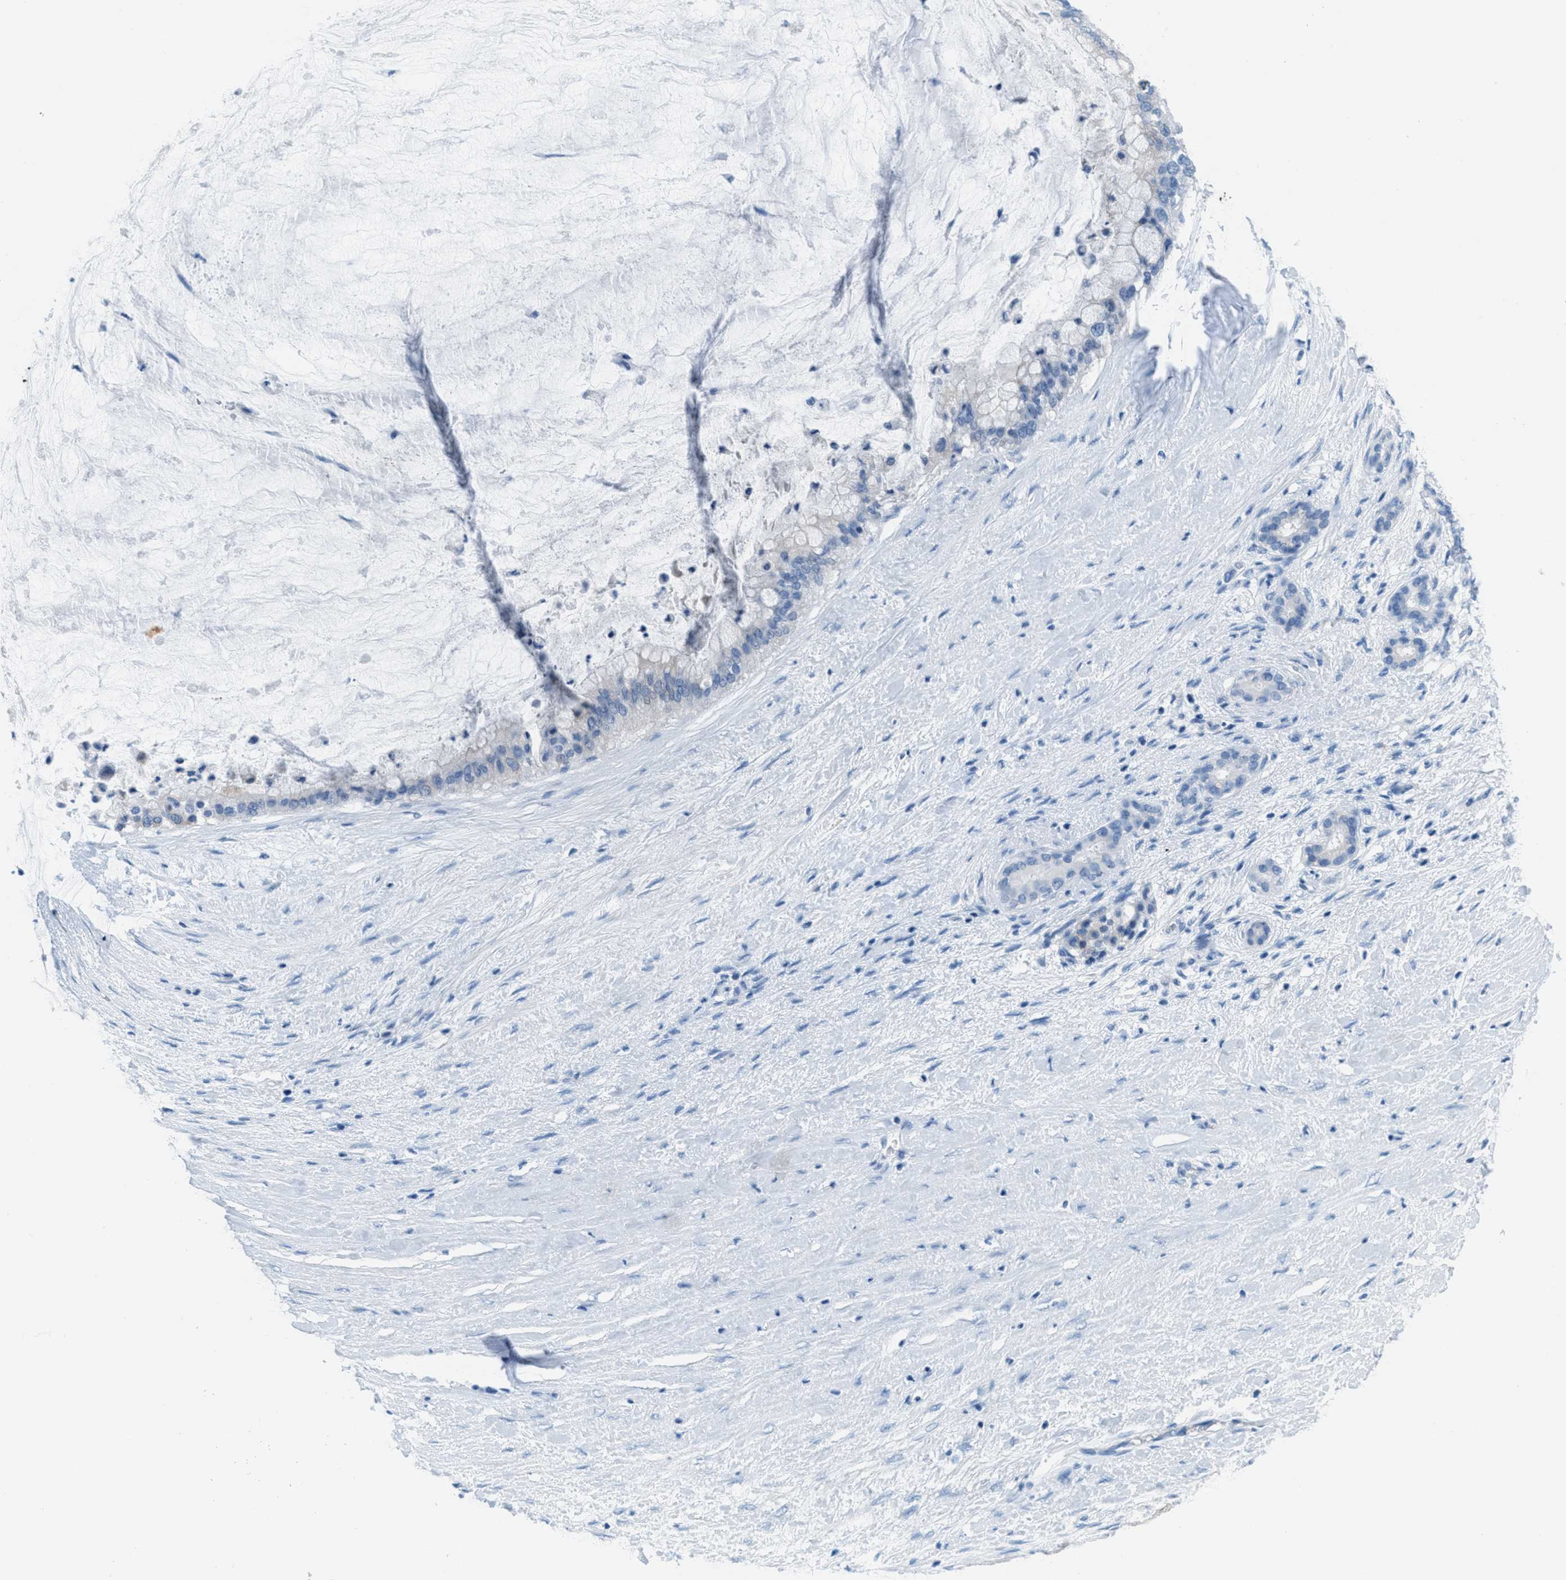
{"staining": {"intensity": "negative", "quantity": "none", "location": "none"}, "tissue": "pancreatic cancer", "cell_type": "Tumor cells", "image_type": "cancer", "snomed": [{"axis": "morphology", "description": "Adenocarcinoma, NOS"}, {"axis": "topography", "description": "Pancreas"}], "caption": "Tumor cells are negative for brown protein staining in adenocarcinoma (pancreatic).", "gene": "MGARP", "patient": {"sex": "male", "age": 41}}